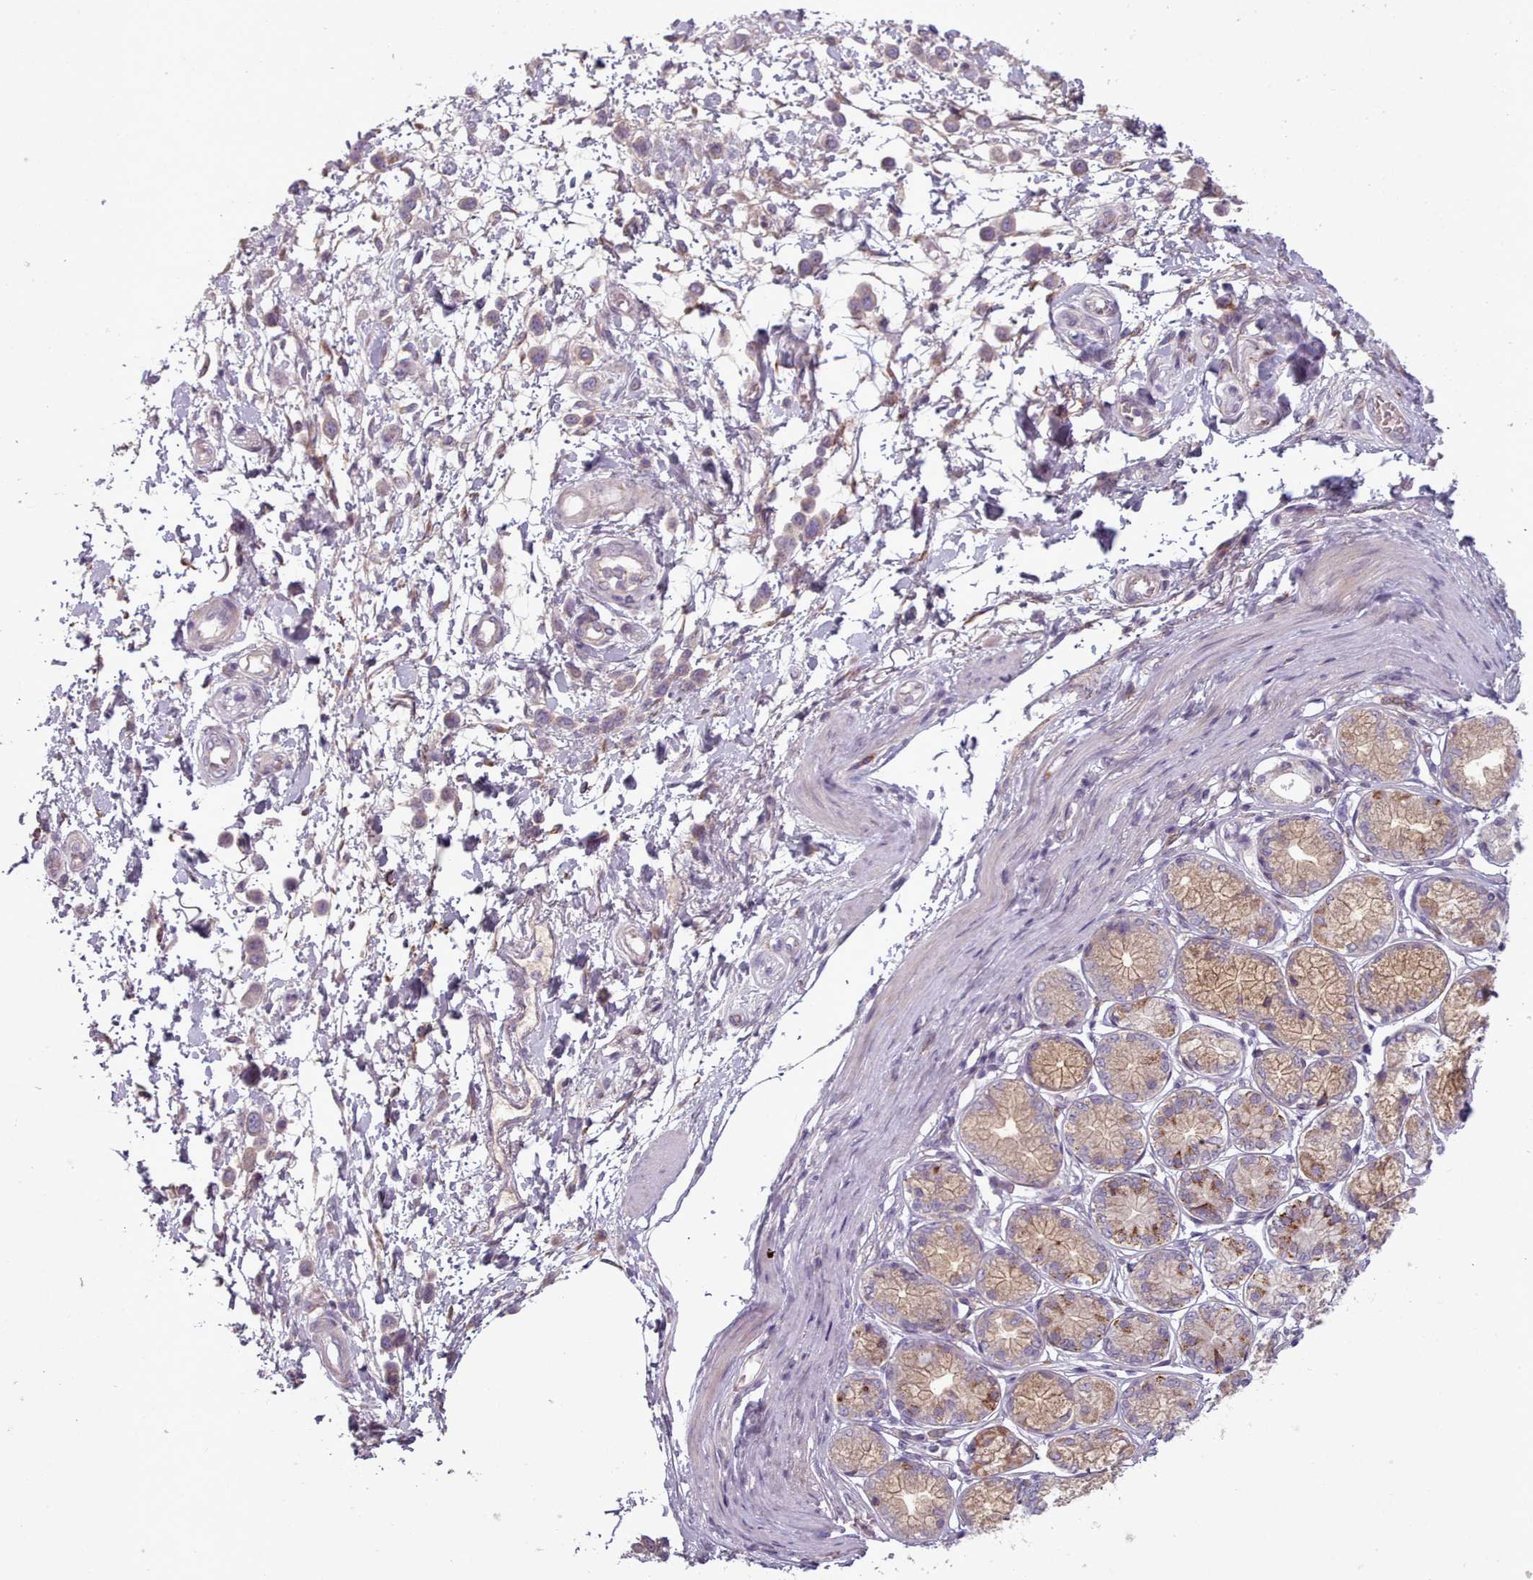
{"staining": {"intensity": "weak", "quantity": "25%-75%", "location": "cytoplasmic/membranous"}, "tissue": "stomach cancer", "cell_type": "Tumor cells", "image_type": "cancer", "snomed": [{"axis": "morphology", "description": "Adenocarcinoma, NOS"}, {"axis": "topography", "description": "Stomach"}], "caption": "The image demonstrates immunohistochemical staining of stomach cancer (adenocarcinoma). There is weak cytoplasmic/membranous expression is identified in about 25%-75% of tumor cells. The protein of interest is stained brown, and the nuclei are stained in blue (DAB IHC with brightfield microscopy, high magnification).", "gene": "LAPTM5", "patient": {"sex": "female", "age": 65}}